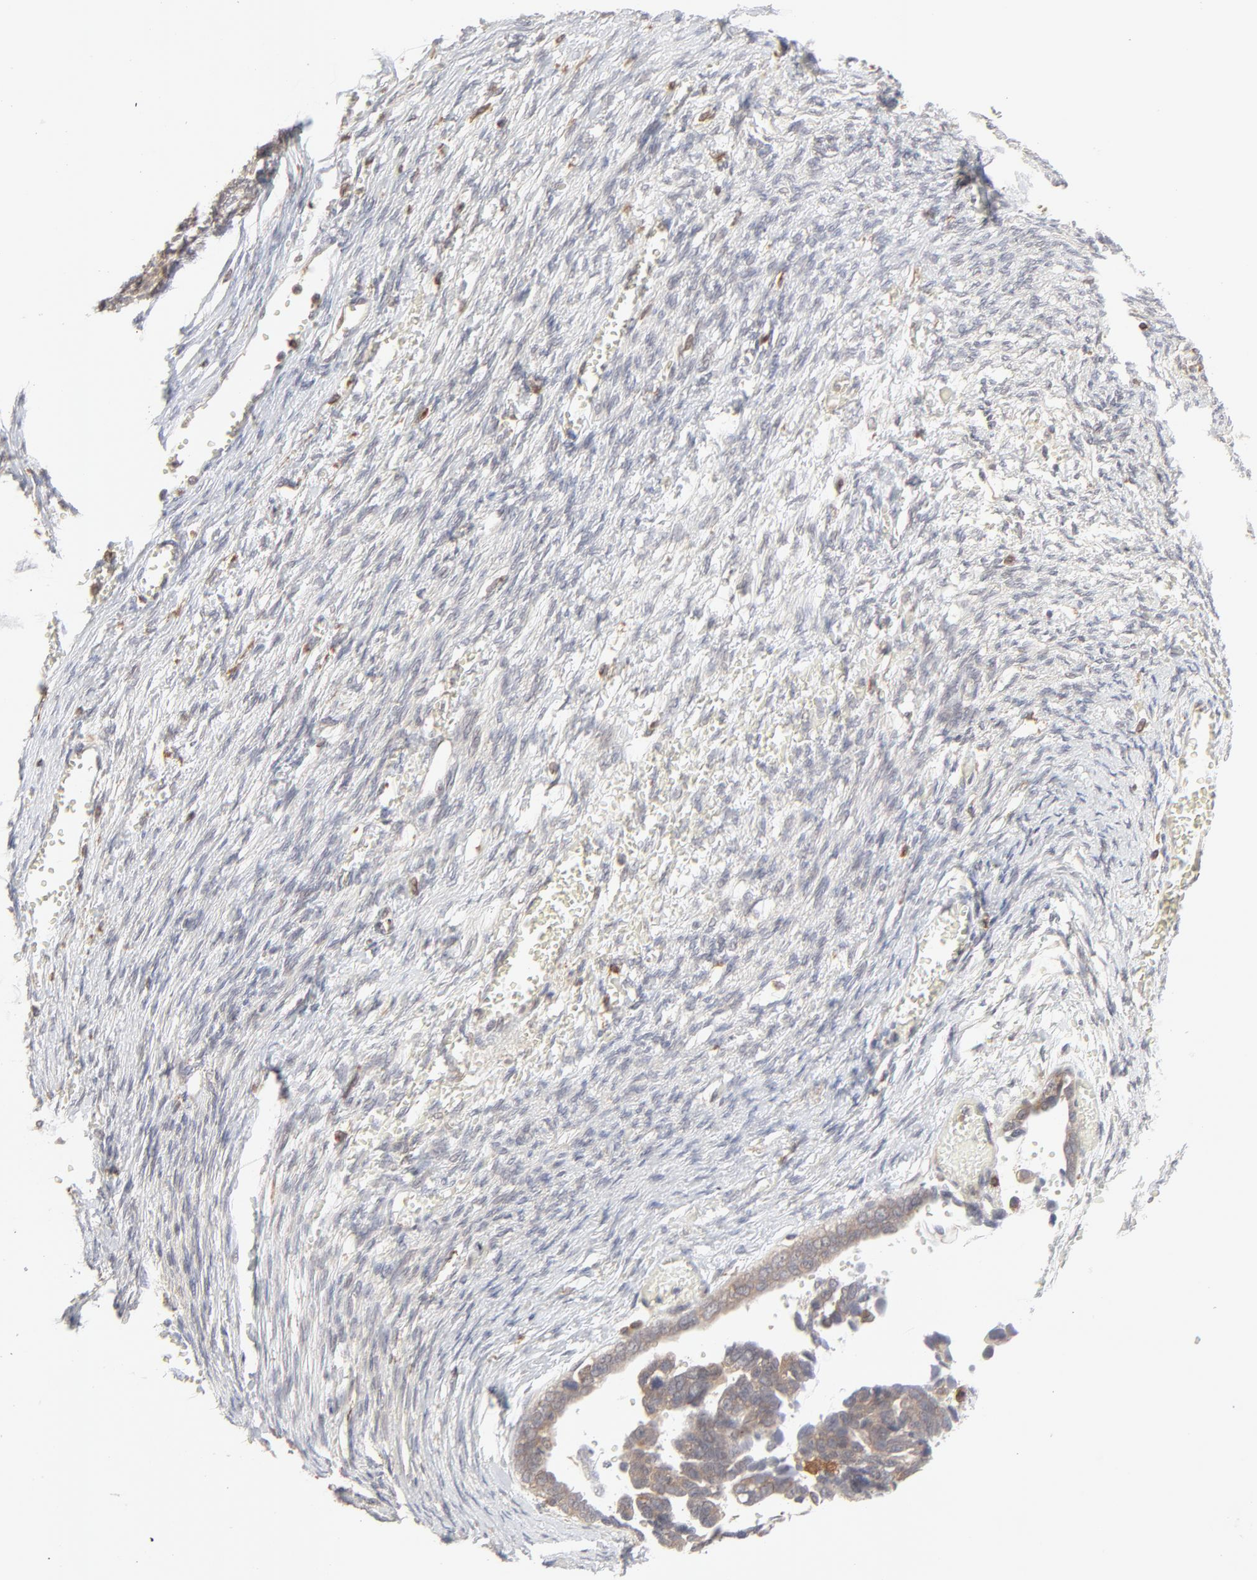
{"staining": {"intensity": "weak", "quantity": "<25%", "location": "cytoplasmic/membranous"}, "tissue": "ovarian cancer", "cell_type": "Tumor cells", "image_type": "cancer", "snomed": [{"axis": "morphology", "description": "Cystadenocarcinoma, serous, NOS"}, {"axis": "topography", "description": "Ovary"}], "caption": "IHC image of human ovarian cancer stained for a protein (brown), which demonstrates no expression in tumor cells. Brightfield microscopy of immunohistochemistry (IHC) stained with DAB (brown) and hematoxylin (blue), captured at high magnification.", "gene": "RAB5C", "patient": {"sex": "female", "age": 69}}